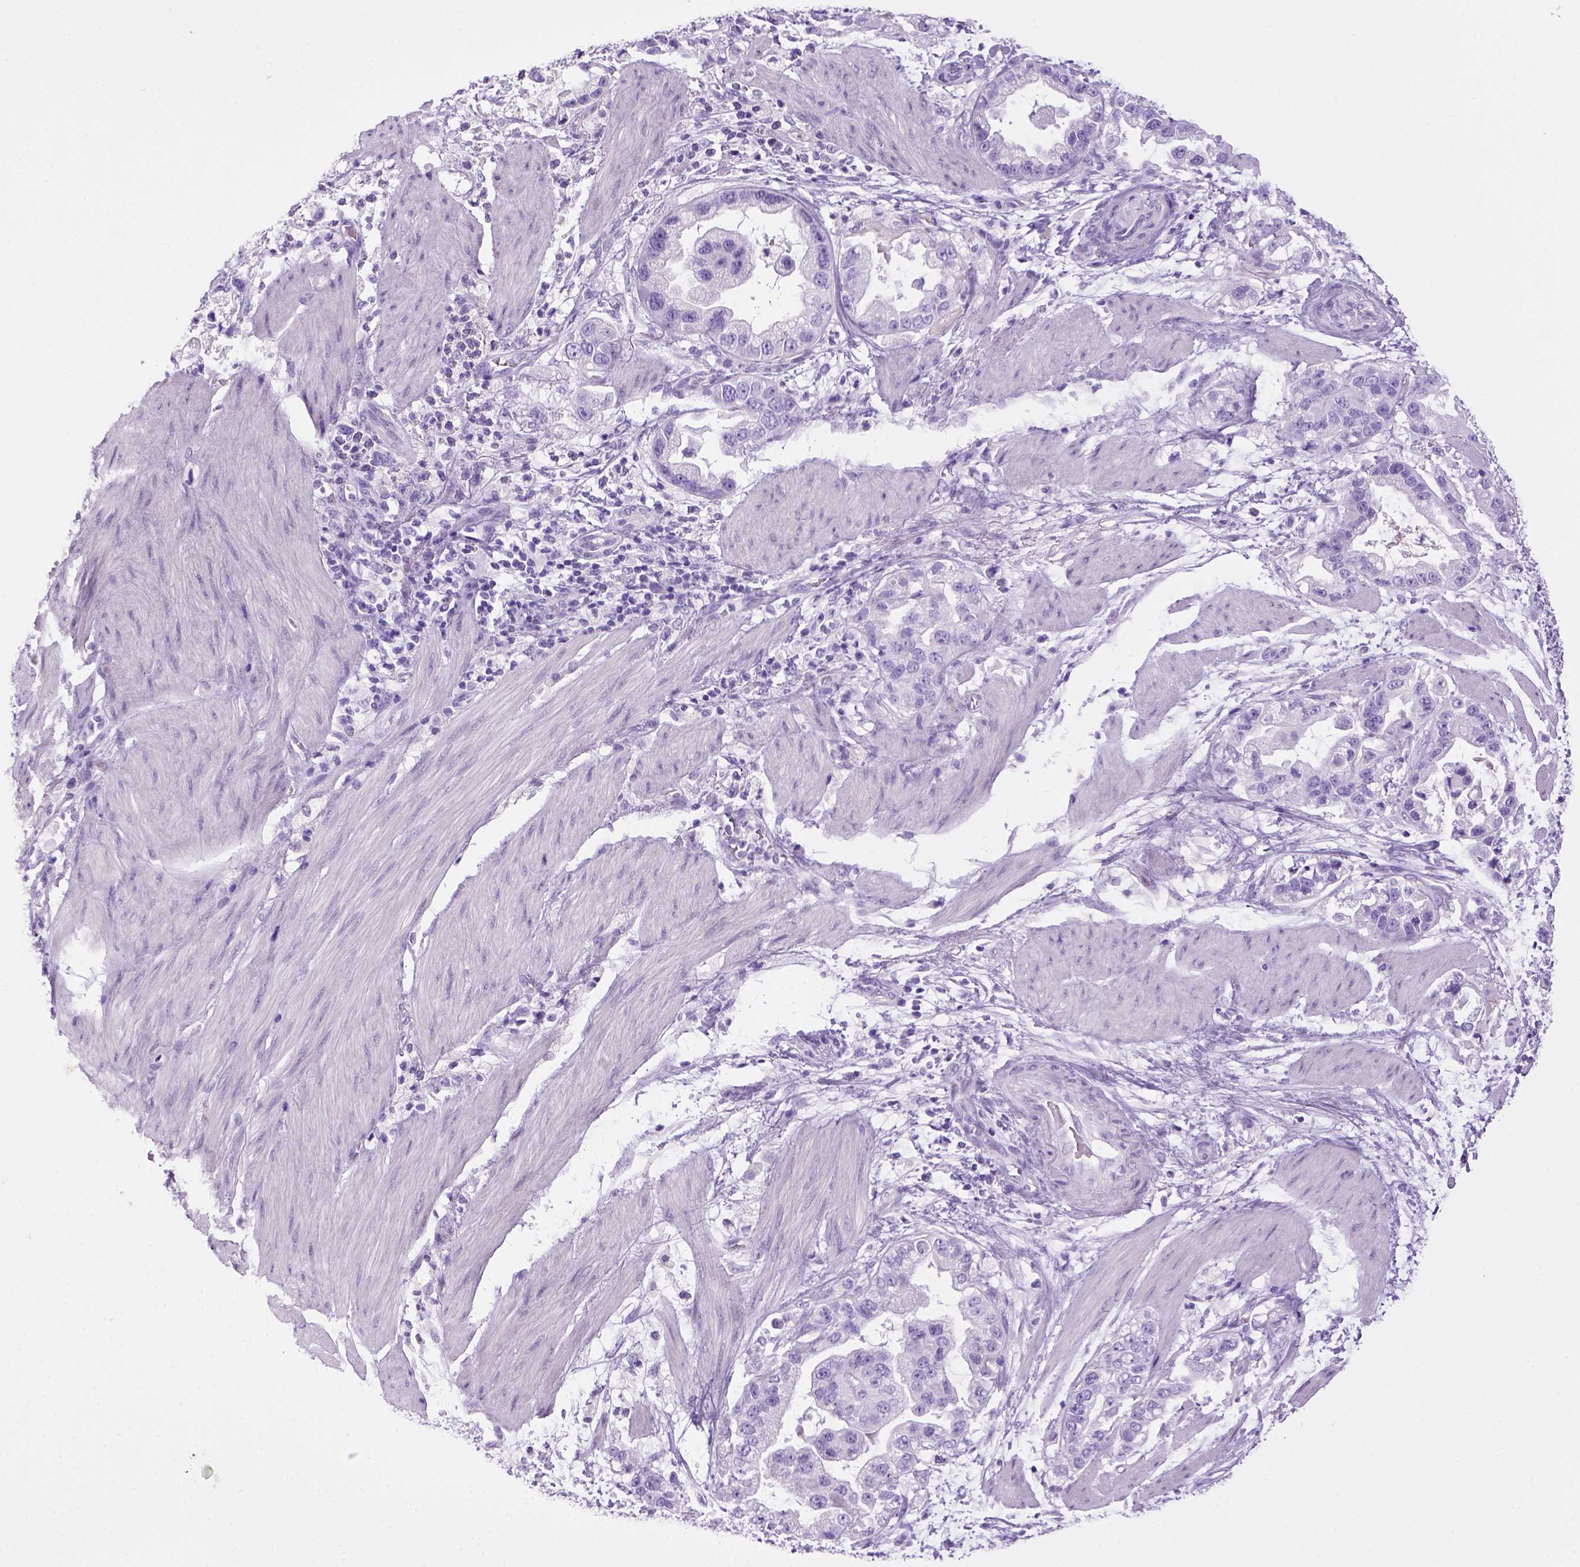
{"staining": {"intensity": "negative", "quantity": "none", "location": "none"}, "tissue": "stomach cancer", "cell_type": "Tumor cells", "image_type": "cancer", "snomed": [{"axis": "morphology", "description": "Adenocarcinoma, NOS"}, {"axis": "topography", "description": "Stomach"}], "caption": "Stomach cancer (adenocarcinoma) was stained to show a protein in brown. There is no significant positivity in tumor cells.", "gene": "SGCG", "patient": {"sex": "male", "age": 59}}